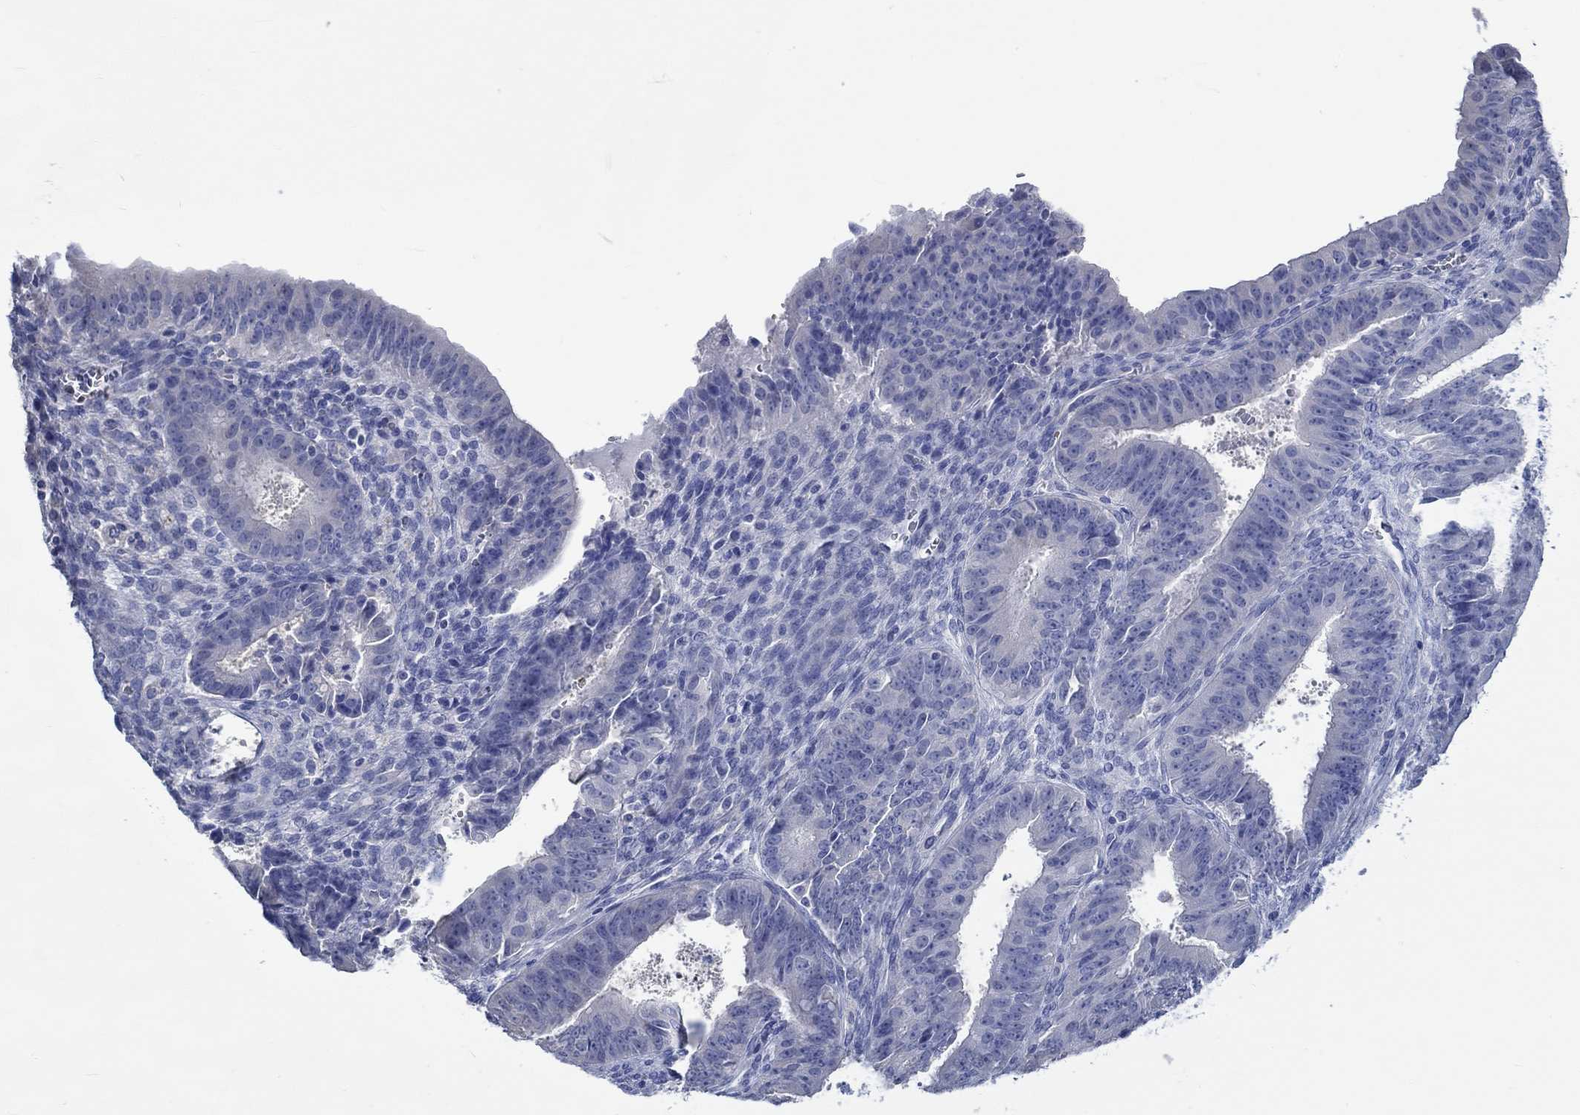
{"staining": {"intensity": "negative", "quantity": "none", "location": "none"}, "tissue": "ovarian cancer", "cell_type": "Tumor cells", "image_type": "cancer", "snomed": [{"axis": "morphology", "description": "Carcinoma, endometroid"}, {"axis": "topography", "description": "Ovary"}], "caption": "Ovarian cancer (endometroid carcinoma) was stained to show a protein in brown. There is no significant positivity in tumor cells.", "gene": "KCNA1", "patient": {"sex": "female", "age": 42}}